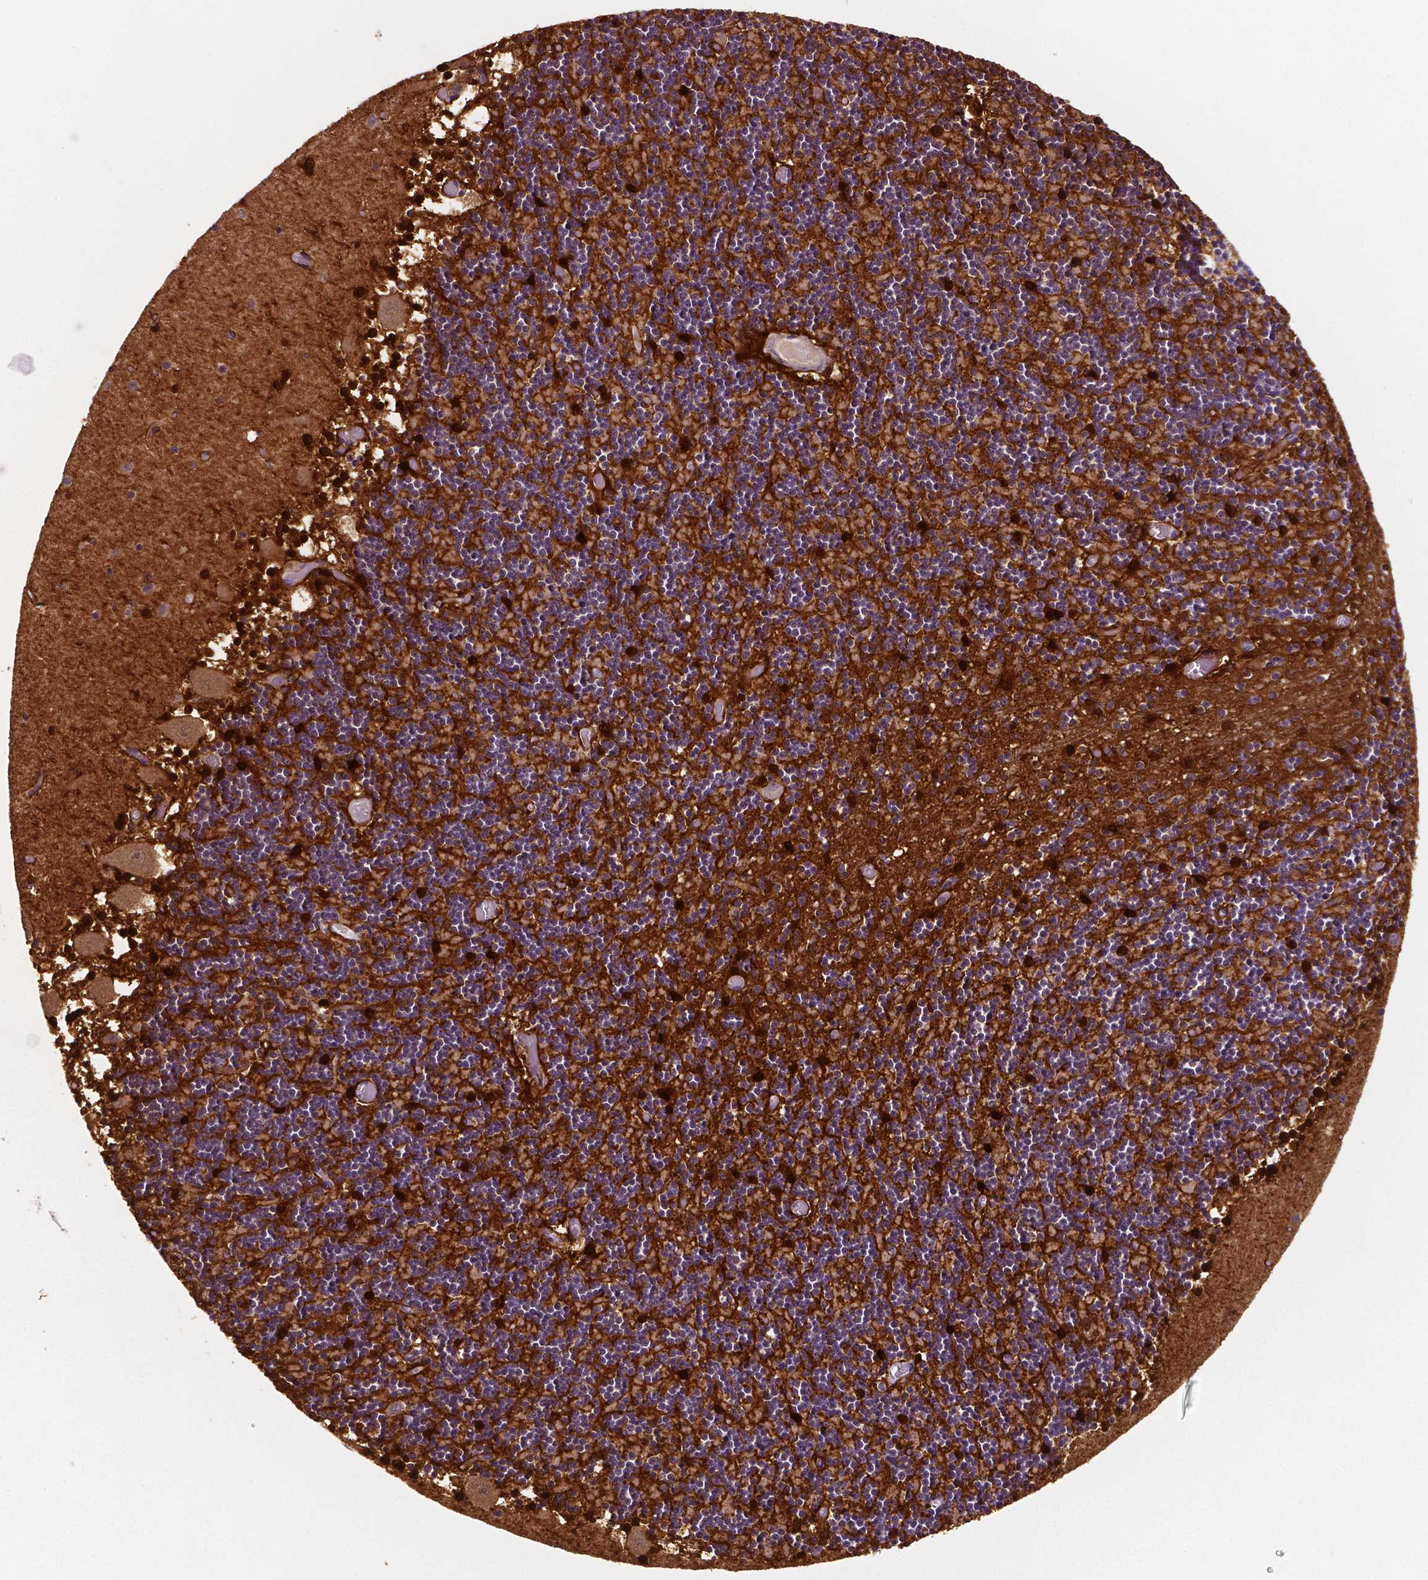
{"staining": {"intensity": "strong", "quantity": "<25%", "location": "cytoplasmic/membranous"}, "tissue": "cerebellum", "cell_type": "Cells in granular layer", "image_type": "normal", "snomed": [{"axis": "morphology", "description": "Normal tissue, NOS"}, {"axis": "topography", "description": "Cerebellum"}], "caption": "Cells in granular layer exhibit medium levels of strong cytoplasmic/membranous positivity in approximately <25% of cells in benign cerebellum.", "gene": "PHGDH", "patient": {"sex": "female", "age": 28}}